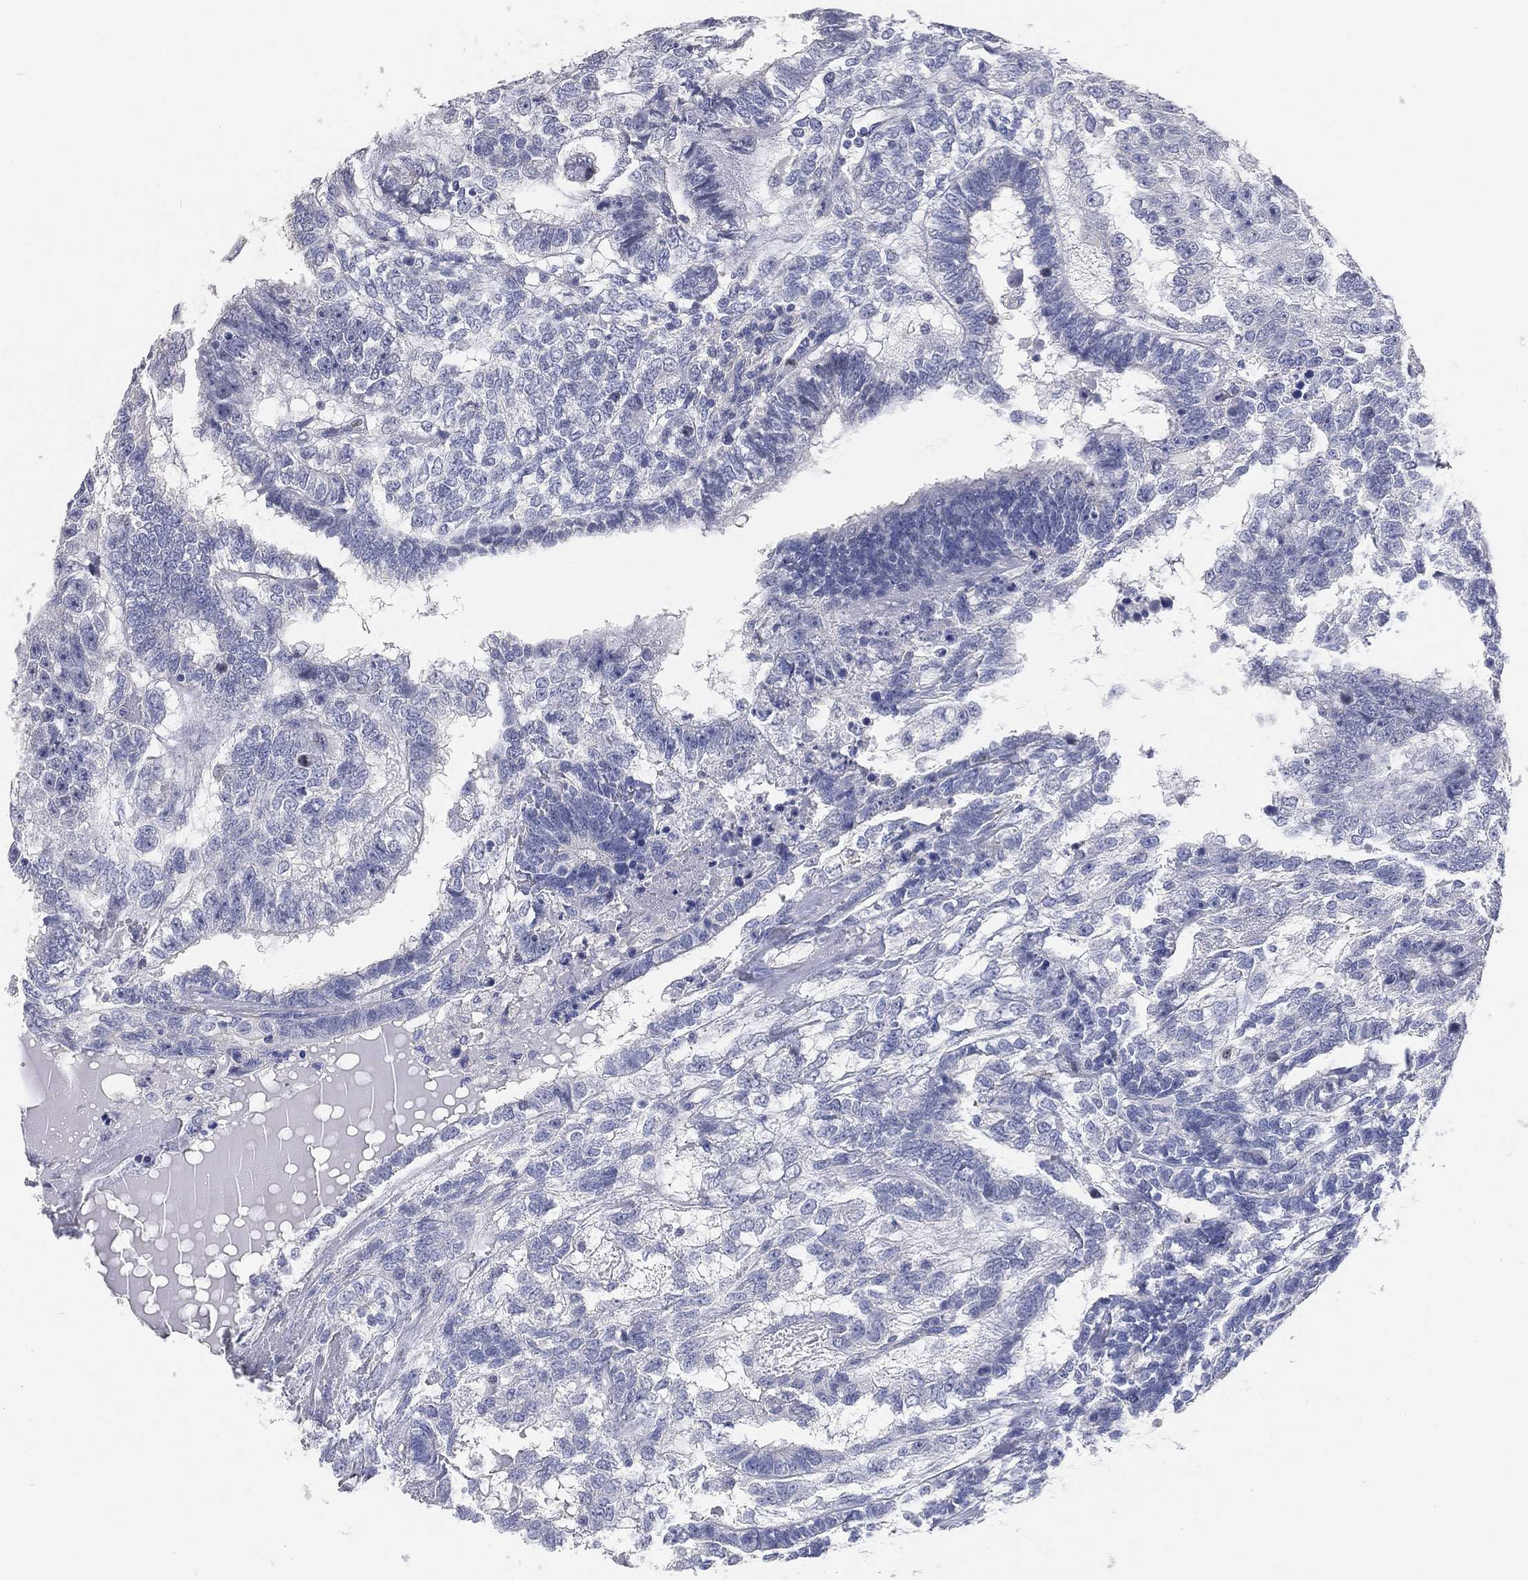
{"staining": {"intensity": "negative", "quantity": "none", "location": "none"}, "tissue": "testis cancer", "cell_type": "Tumor cells", "image_type": "cancer", "snomed": [{"axis": "morphology", "description": "Seminoma, NOS"}, {"axis": "morphology", "description": "Carcinoma, Embryonal, NOS"}, {"axis": "topography", "description": "Testis"}], "caption": "IHC image of neoplastic tissue: testis cancer stained with DAB (3,3'-diaminobenzidine) shows no significant protein positivity in tumor cells. (Brightfield microscopy of DAB (3,3'-diaminobenzidine) immunohistochemistry at high magnification).", "gene": "FAM187B", "patient": {"sex": "male", "age": 41}}